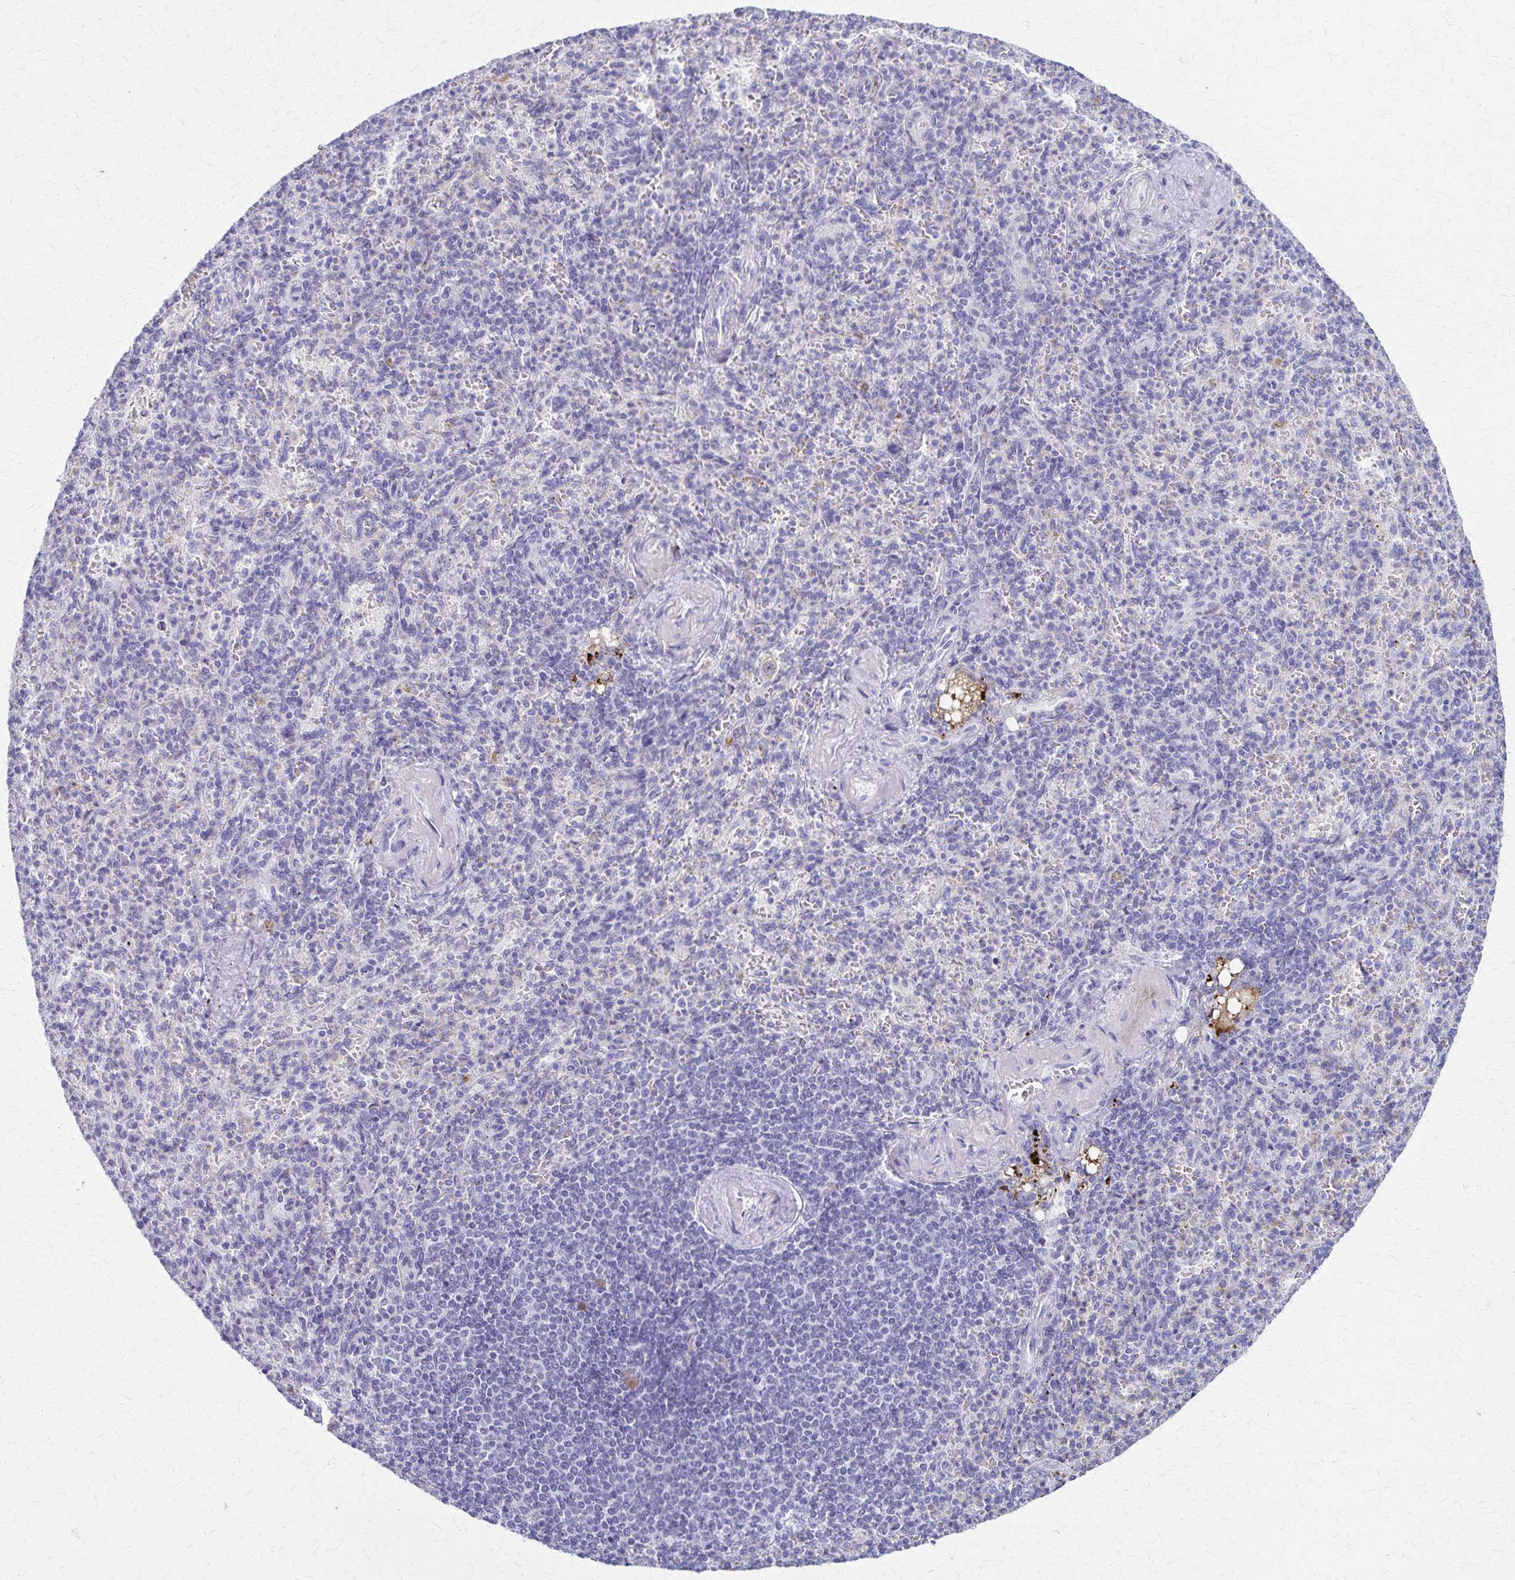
{"staining": {"intensity": "strong", "quantity": "<25%", "location": "cytoplasmic/membranous"}, "tissue": "spleen", "cell_type": "Cells in red pulp", "image_type": "normal", "snomed": [{"axis": "morphology", "description": "Normal tissue, NOS"}, {"axis": "topography", "description": "Spleen"}], "caption": "Immunohistochemical staining of unremarkable human spleen demonstrates strong cytoplasmic/membranous protein staining in approximately <25% of cells in red pulp.", "gene": "TMEM60", "patient": {"sex": "female", "age": 74}}